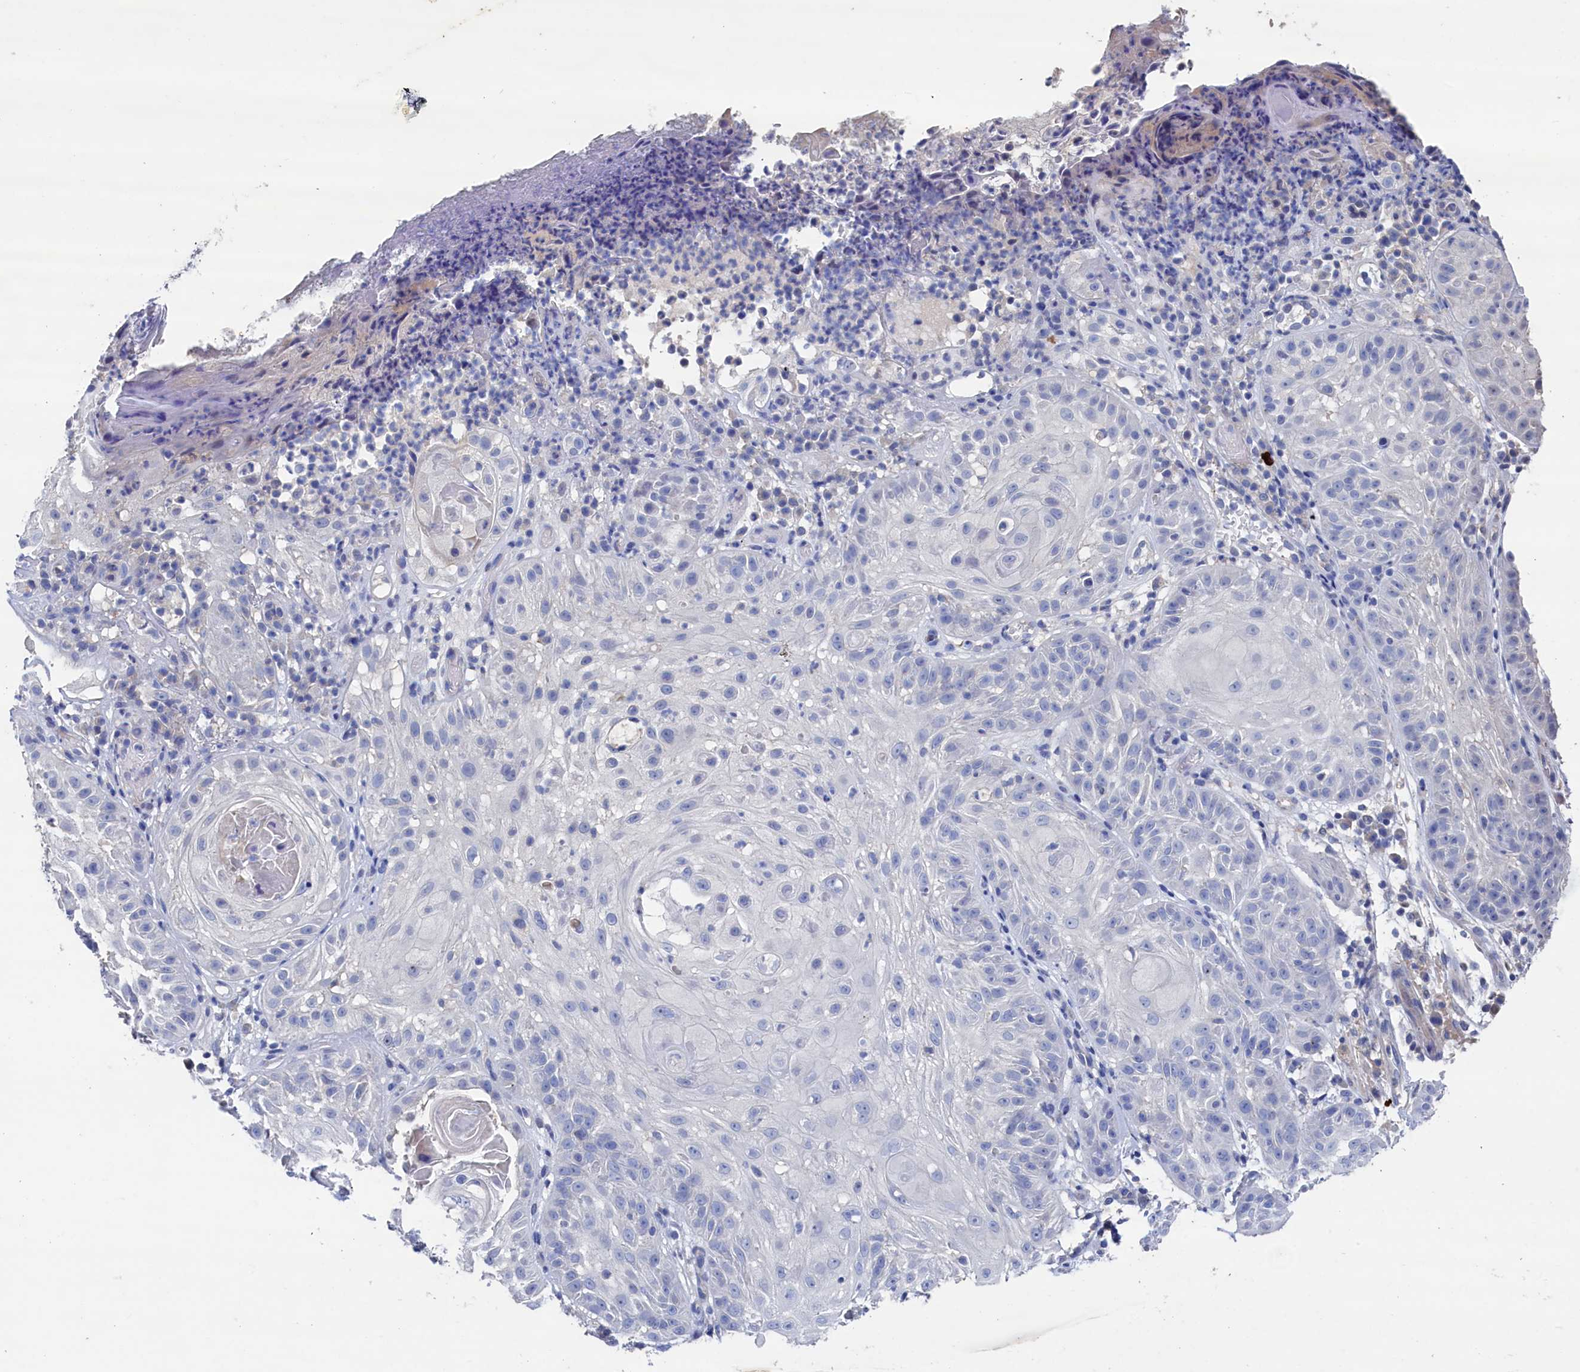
{"staining": {"intensity": "negative", "quantity": "none", "location": "none"}, "tissue": "skin cancer", "cell_type": "Tumor cells", "image_type": "cancer", "snomed": [{"axis": "morphology", "description": "Normal tissue, NOS"}, {"axis": "morphology", "description": "Basal cell carcinoma"}, {"axis": "topography", "description": "Skin"}], "caption": "DAB immunohistochemical staining of skin cancer exhibits no significant staining in tumor cells.", "gene": "CBLIF", "patient": {"sex": "male", "age": 93}}